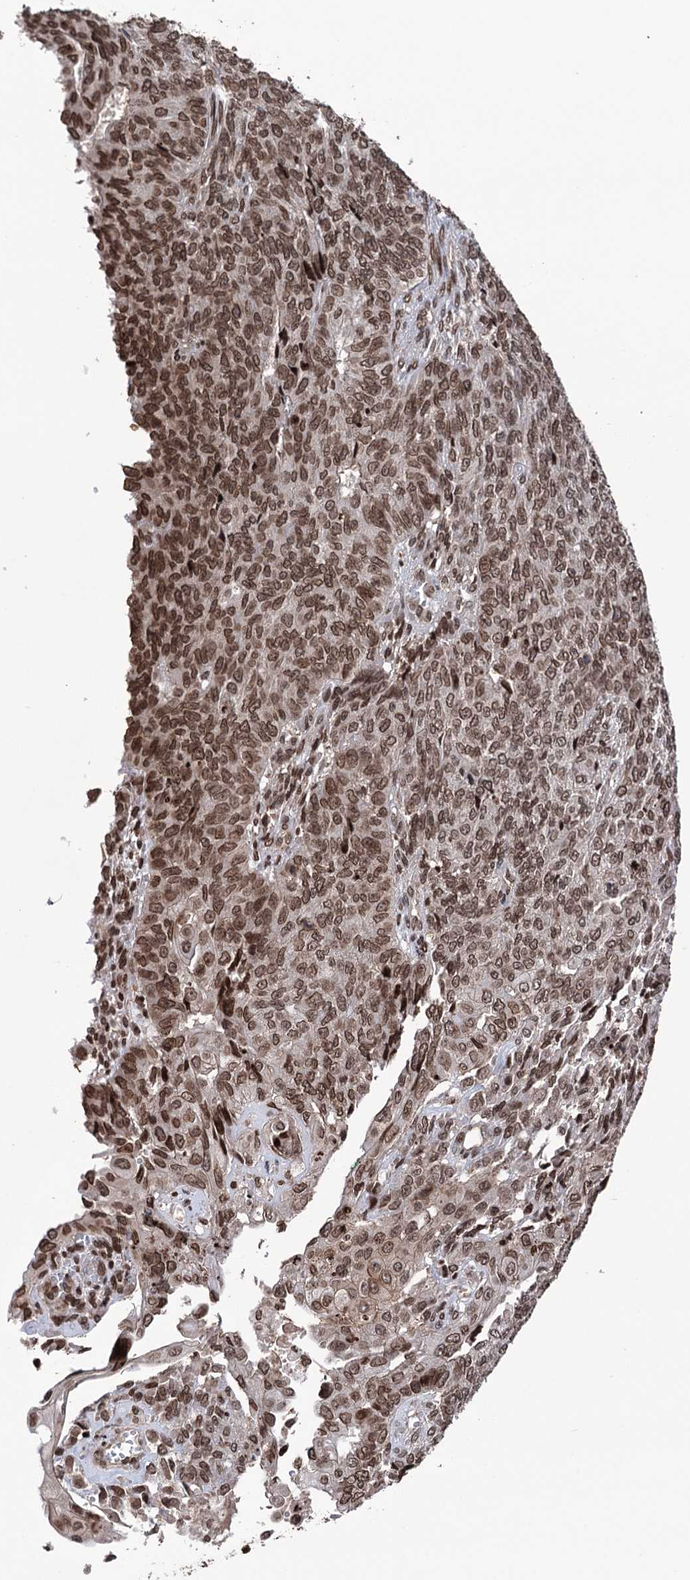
{"staining": {"intensity": "moderate", "quantity": ">75%", "location": "nuclear"}, "tissue": "endometrial cancer", "cell_type": "Tumor cells", "image_type": "cancer", "snomed": [{"axis": "morphology", "description": "Adenocarcinoma, NOS"}, {"axis": "topography", "description": "Endometrium"}], "caption": "Adenocarcinoma (endometrial) was stained to show a protein in brown. There is medium levels of moderate nuclear staining in approximately >75% of tumor cells.", "gene": "CCDC77", "patient": {"sex": "female", "age": 32}}